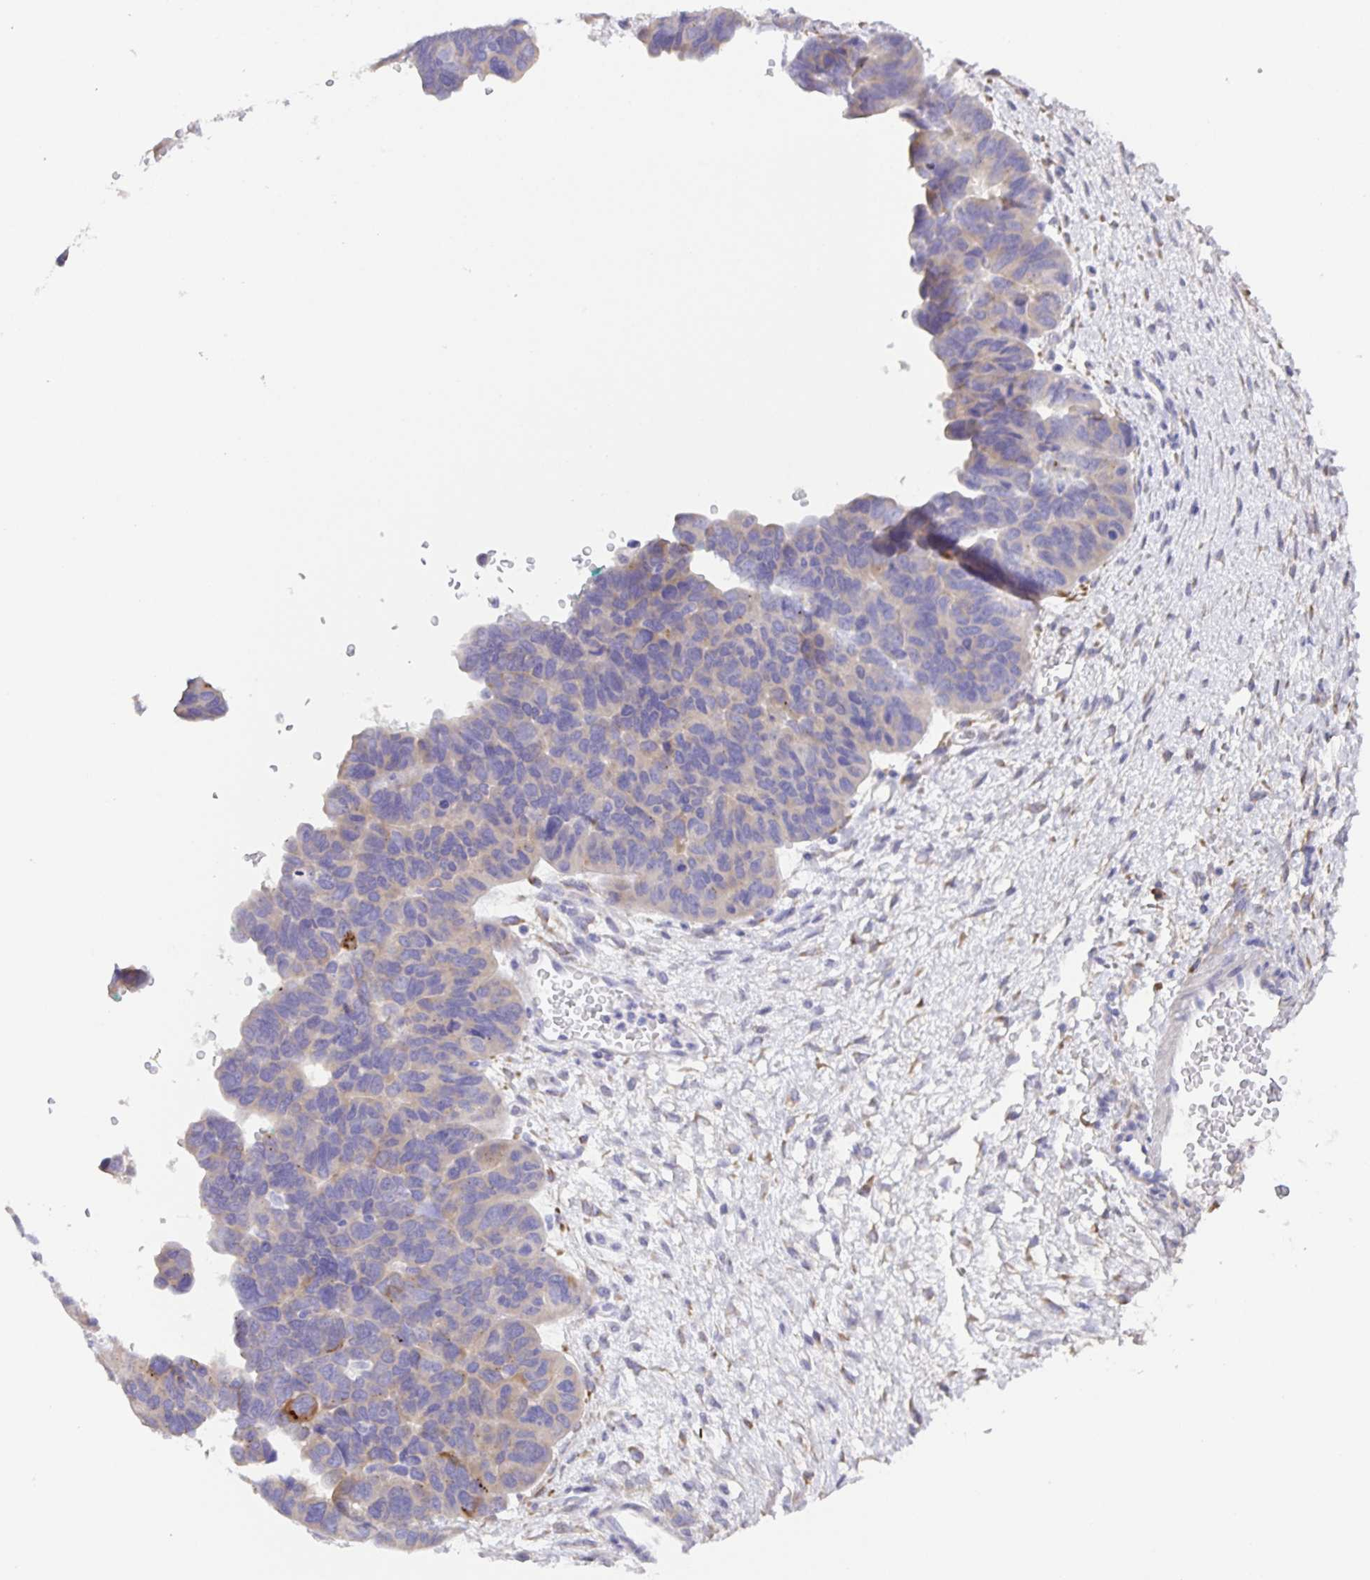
{"staining": {"intensity": "negative", "quantity": "none", "location": "none"}, "tissue": "ovarian cancer", "cell_type": "Tumor cells", "image_type": "cancer", "snomed": [{"axis": "morphology", "description": "Cystadenocarcinoma, serous, NOS"}, {"axis": "topography", "description": "Ovary"}], "caption": "IHC micrograph of human ovarian cancer (serous cystadenocarcinoma) stained for a protein (brown), which exhibits no positivity in tumor cells.", "gene": "PRR36", "patient": {"sex": "female", "age": 64}}